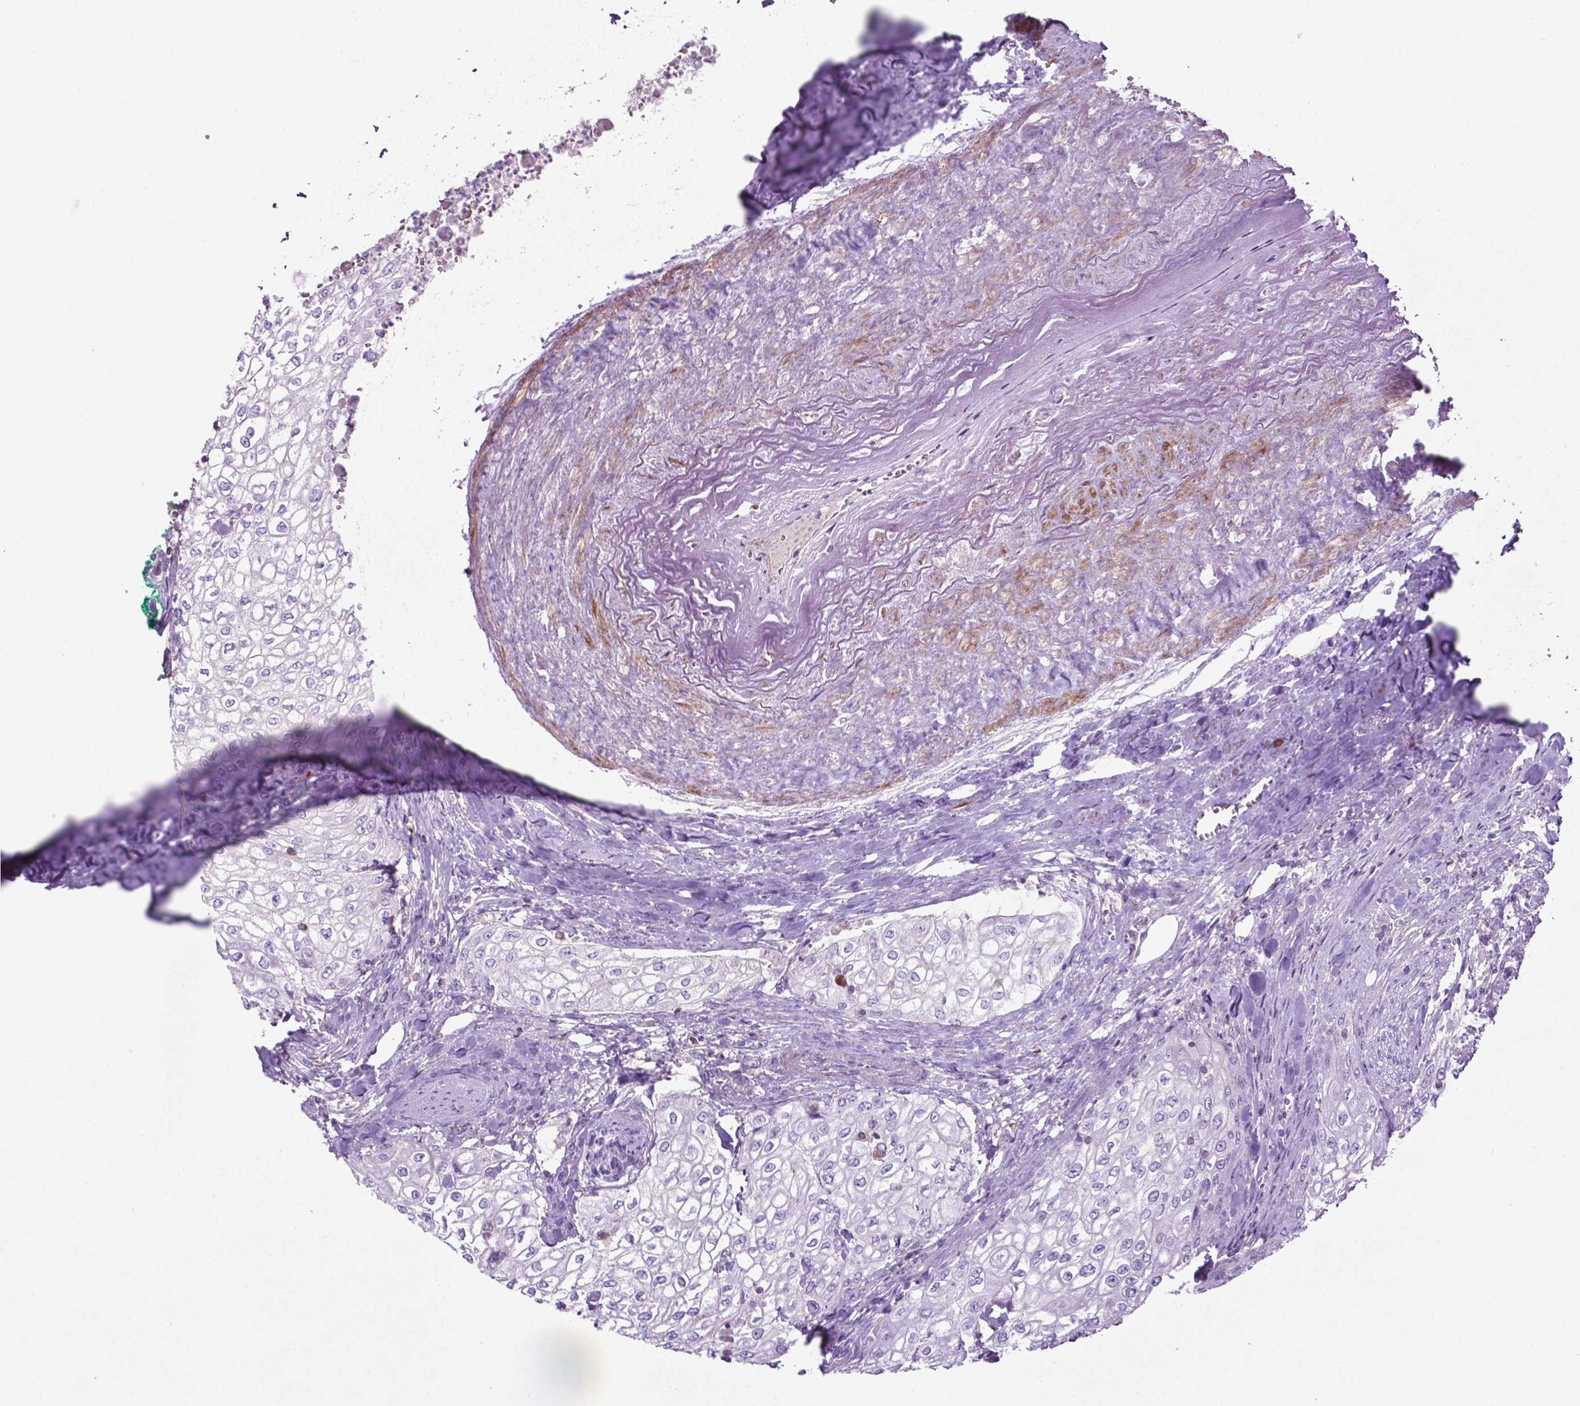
{"staining": {"intensity": "negative", "quantity": "none", "location": "none"}, "tissue": "urothelial cancer", "cell_type": "Tumor cells", "image_type": "cancer", "snomed": [{"axis": "morphology", "description": "Urothelial carcinoma, High grade"}, {"axis": "topography", "description": "Urinary bladder"}], "caption": "Immunohistochemistry (IHC) histopathology image of neoplastic tissue: high-grade urothelial carcinoma stained with DAB reveals no significant protein expression in tumor cells. (IHC, brightfield microscopy, high magnification).", "gene": "BMP4", "patient": {"sex": "male", "age": 62}}